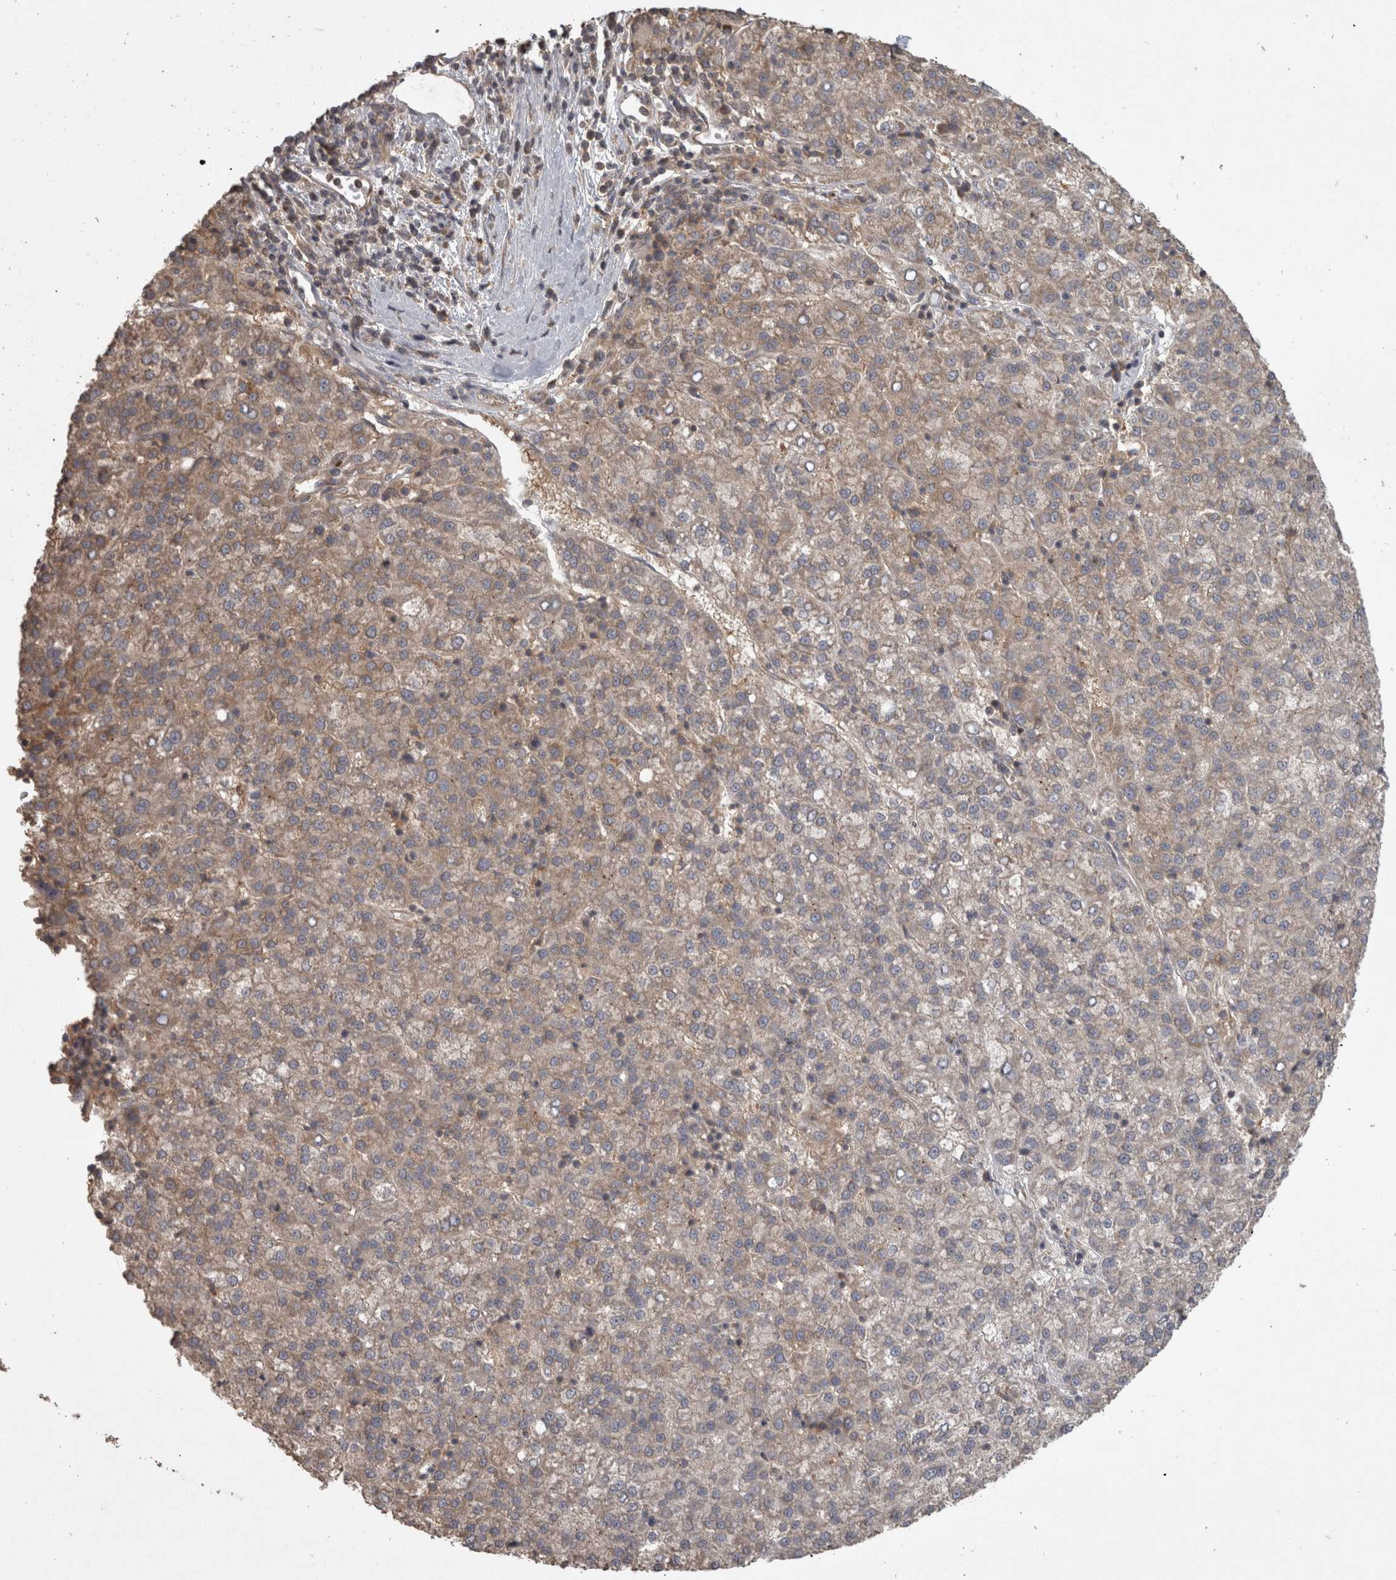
{"staining": {"intensity": "weak", "quantity": ">75%", "location": "cytoplasmic/membranous"}, "tissue": "liver cancer", "cell_type": "Tumor cells", "image_type": "cancer", "snomed": [{"axis": "morphology", "description": "Carcinoma, Hepatocellular, NOS"}, {"axis": "topography", "description": "Liver"}], "caption": "Human liver cancer (hepatocellular carcinoma) stained for a protein (brown) reveals weak cytoplasmic/membranous positive positivity in approximately >75% of tumor cells.", "gene": "MICU3", "patient": {"sex": "female", "age": 58}}